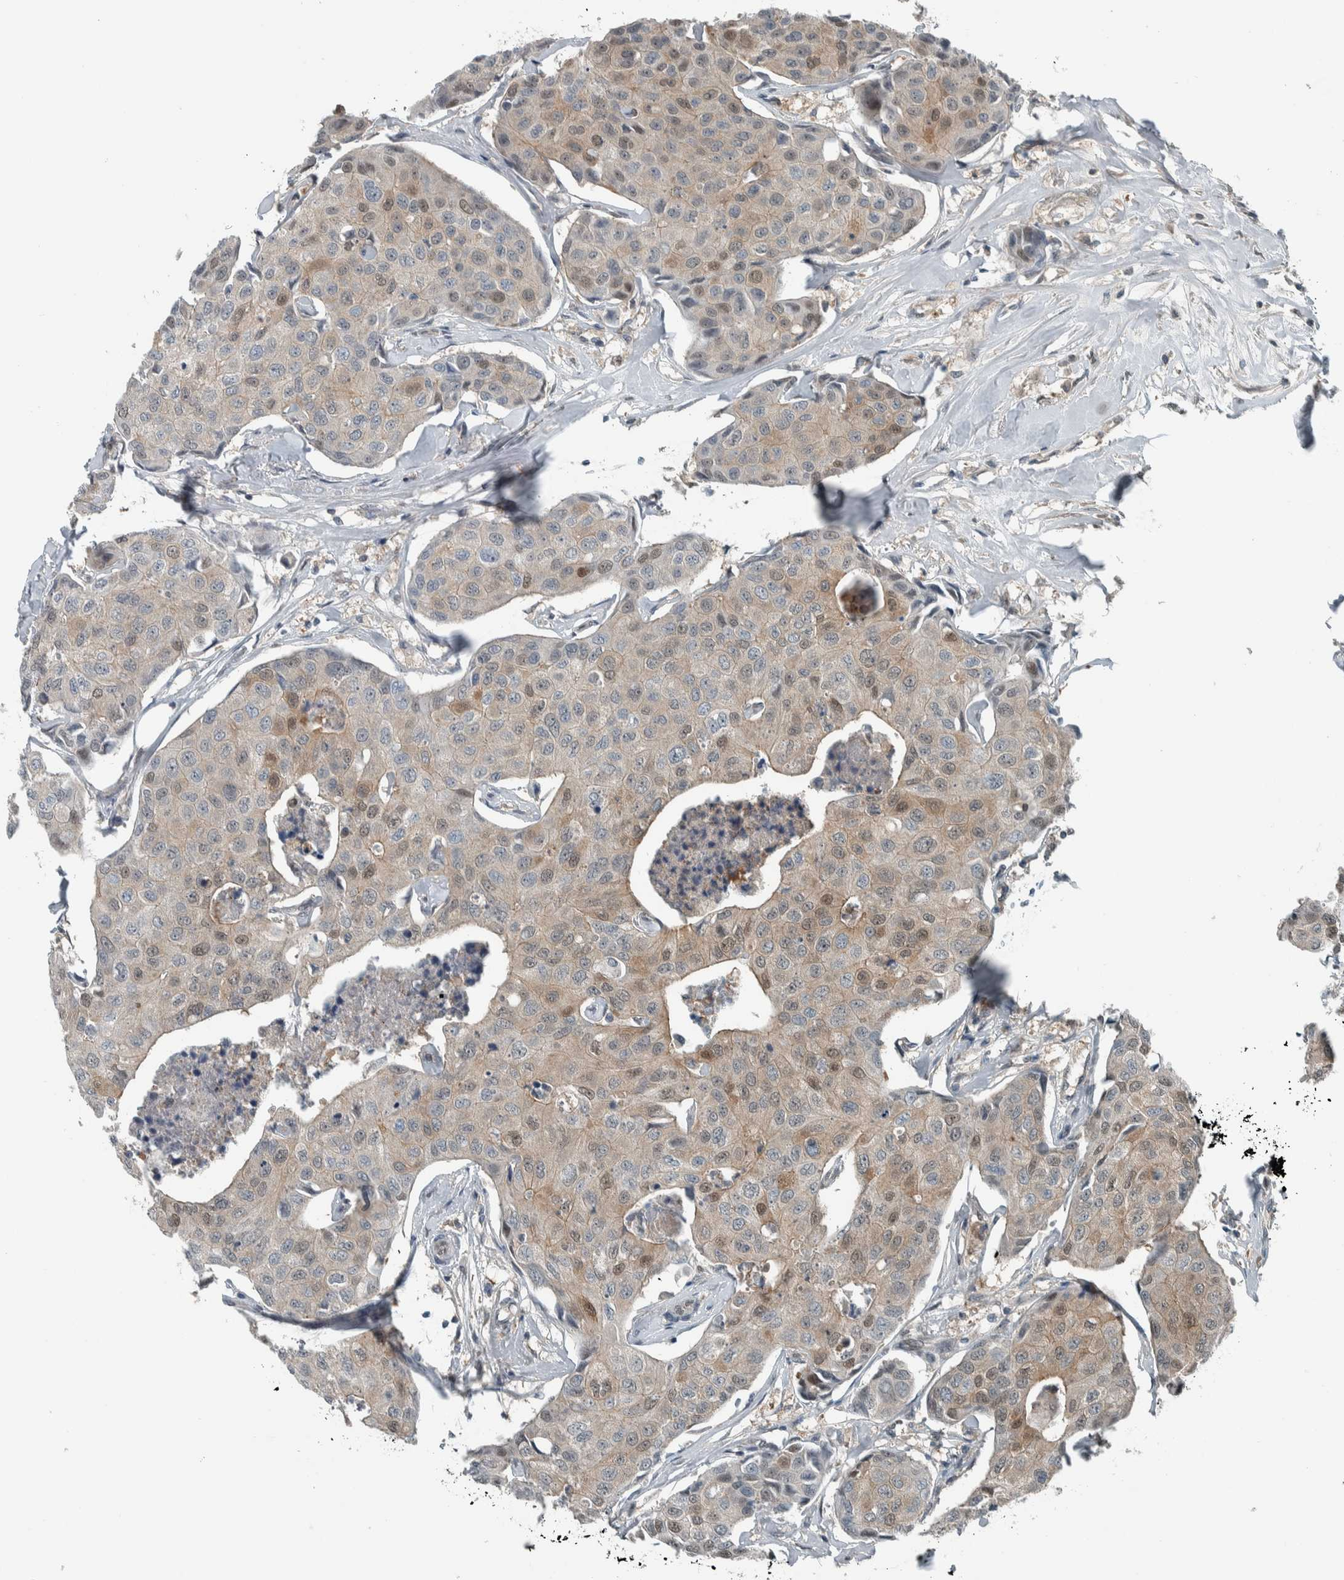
{"staining": {"intensity": "weak", "quantity": "25%-75%", "location": "cytoplasmic/membranous,nuclear"}, "tissue": "breast cancer", "cell_type": "Tumor cells", "image_type": "cancer", "snomed": [{"axis": "morphology", "description": "Duct carcinoma"}, {"axis": "topography", "description": "Breast"}], "caption": "This photomicrograph displays breast cancer stained with immunohistochemistry (IHC) to label a protein in brown. The cytoplasmic/membranous and nuclear of tumor cells show weak positivity for the protein. Nuclei are counter-stained blue.", "gene": "ALAD", "patient": {"sex": "female", "age": 80}}